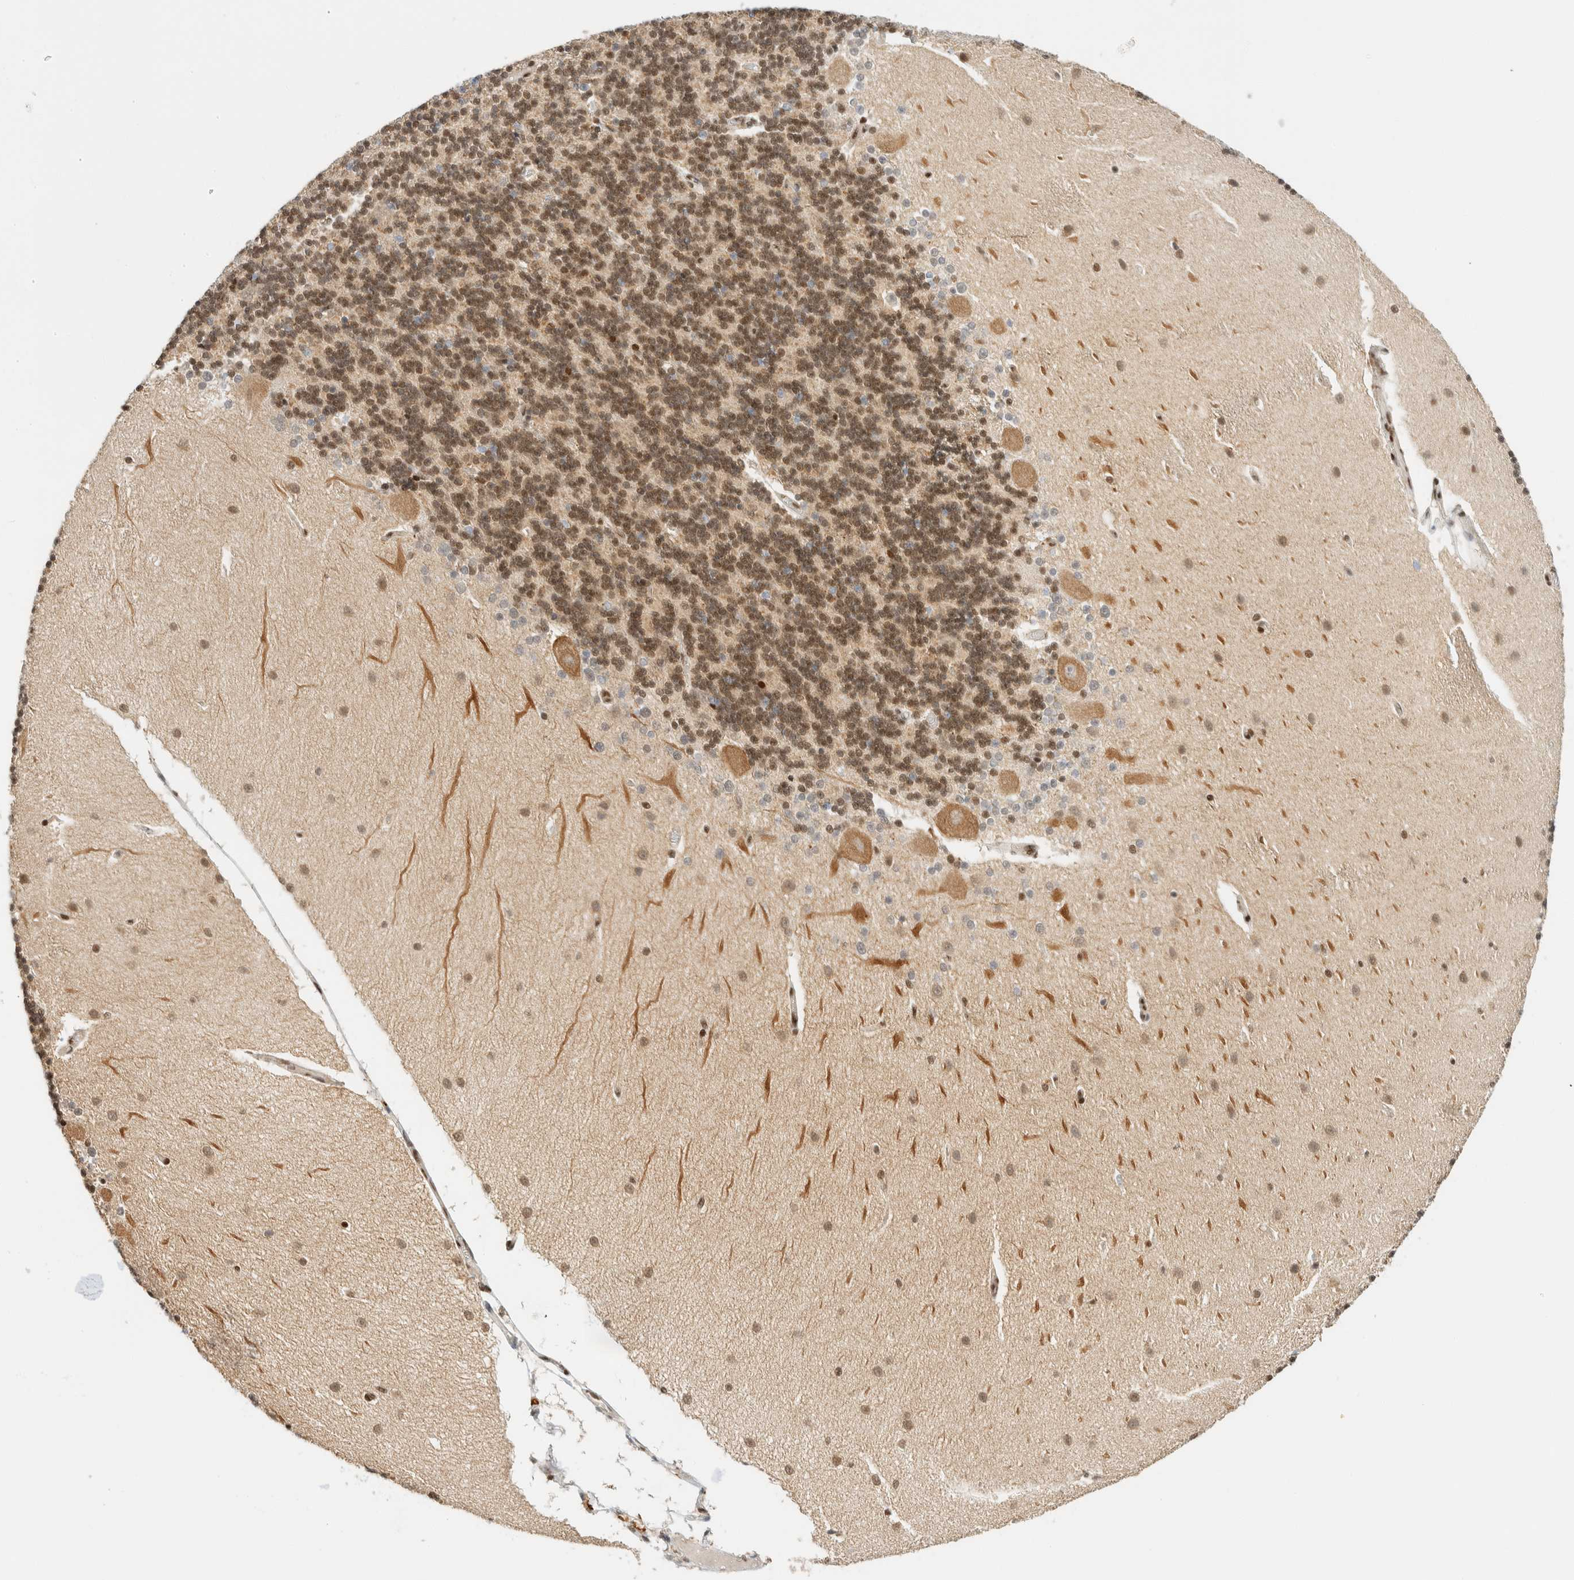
{"staining": {"intensity": "moderate", "quantity": ">75%", "location": "nuclear"}, "tissue": "cerebellum", "cell_type": "Cells in granular layer", "image_type": "normal", "snomed": [{"axis": "morphology", "description": "Normal tissue, NOS"}, {"axis": "topography", "description": "Cerebellum"}], "caption": "Moderate nuclear positivity is appreciated in about >75% of cells in granular layer in benign cerebellum. (DAB (3,3'-diaminobenzidine) IHC, brown staining for protein, blue staining for nuclei).", "gene": "ZNF768", "patient": {"sex": "female", "age": 54}}